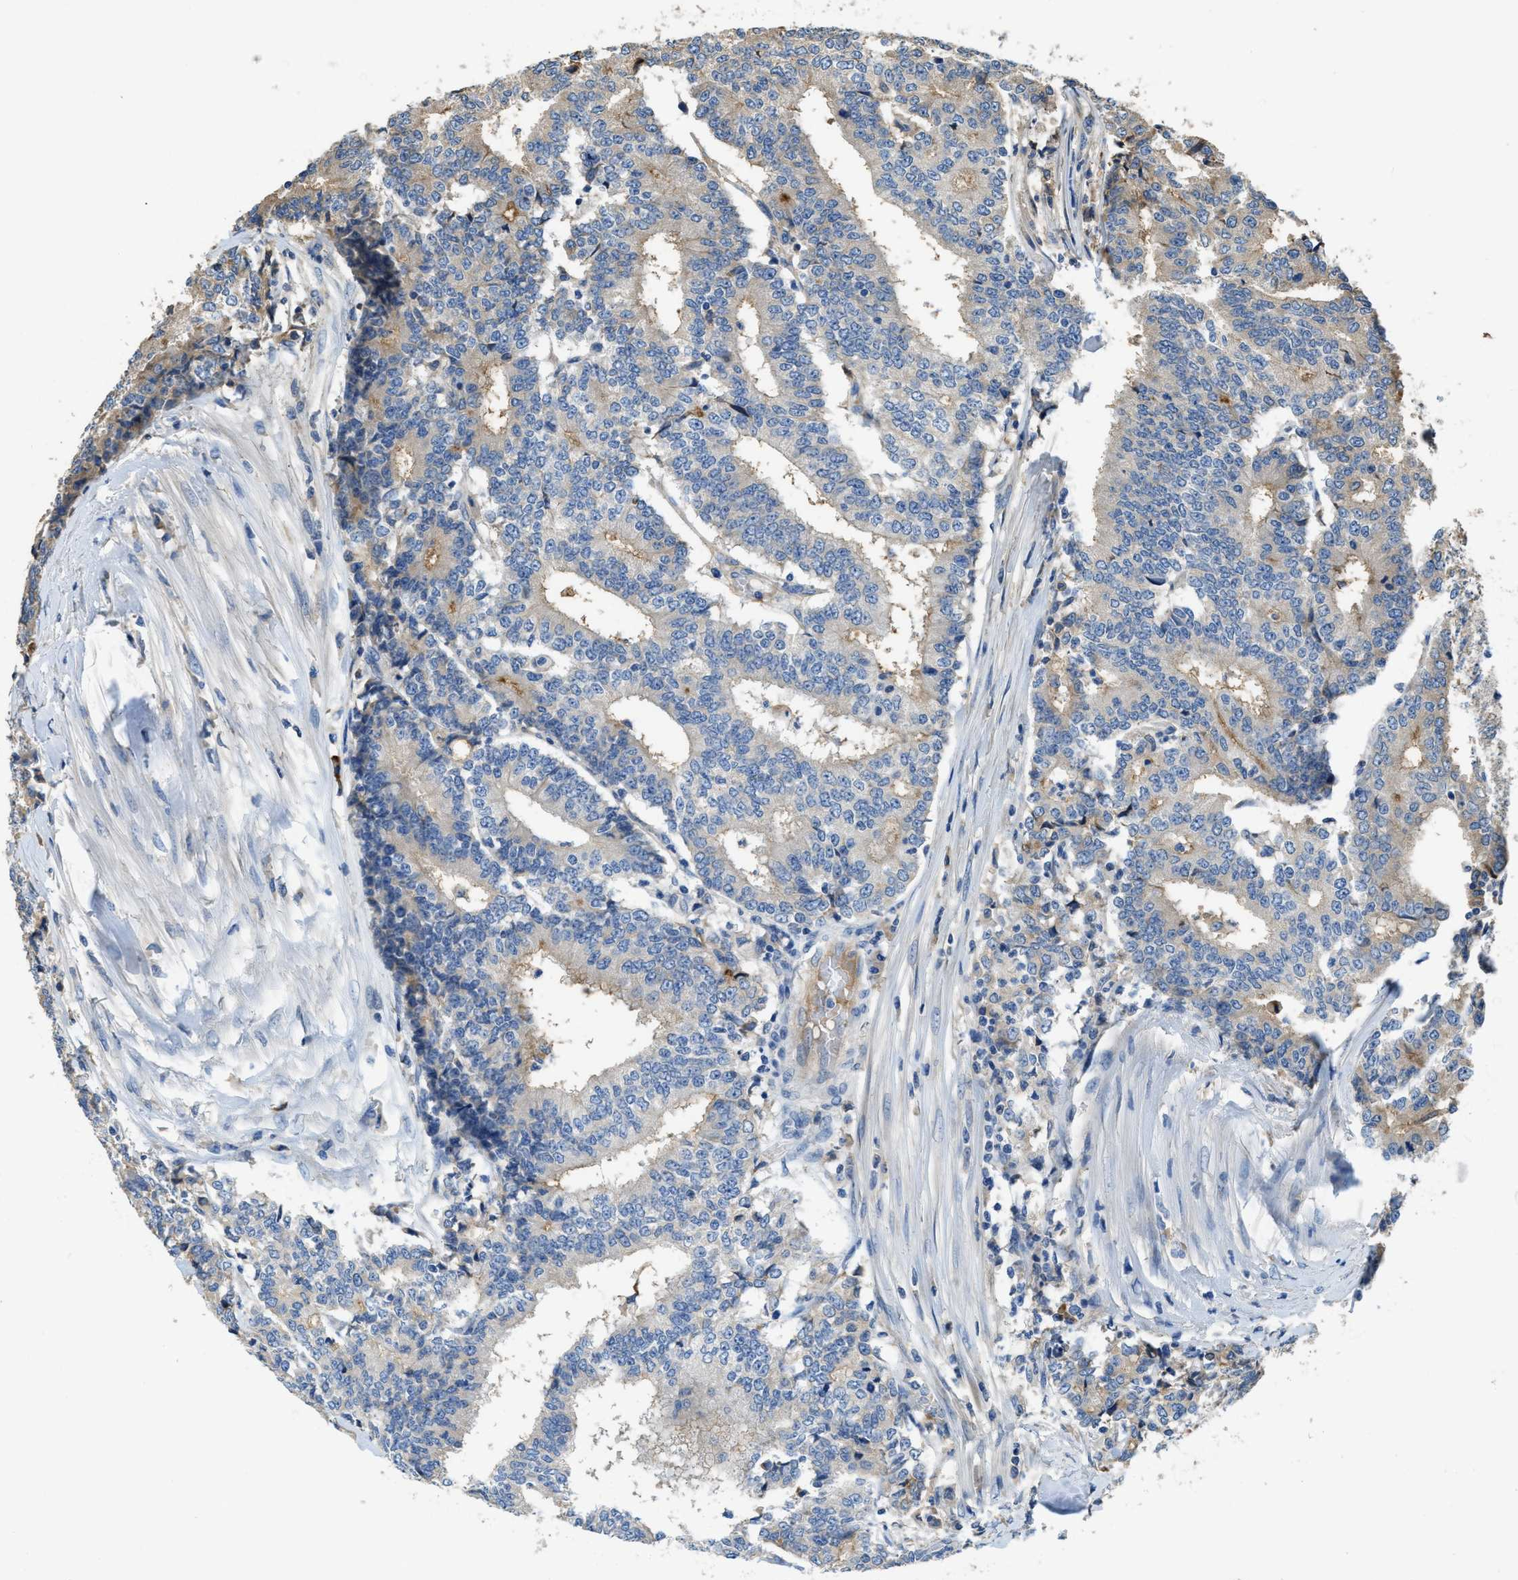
{"staining": {"intensity": "negative", "quantity": "none", "location": "none"}, "tissue": "prostate cancer", "cell_type": "Tumor cells", "image_type": "cancer", "snomed": [{"axis": "morphology", "description": "Normal tissue, NOS"}, {"axis": "morphology", "description": "Adenocarcinoma, High grade"}, {"axis": "topography", "description": "Prostate"}, {"axis": "topography", "description": "Seminal veicle"}], "caption": "Tumor cells show no significant expression in prostate cancer.", "gene": "RIPK2", "patient": {"sex": "male", "age": 55}}